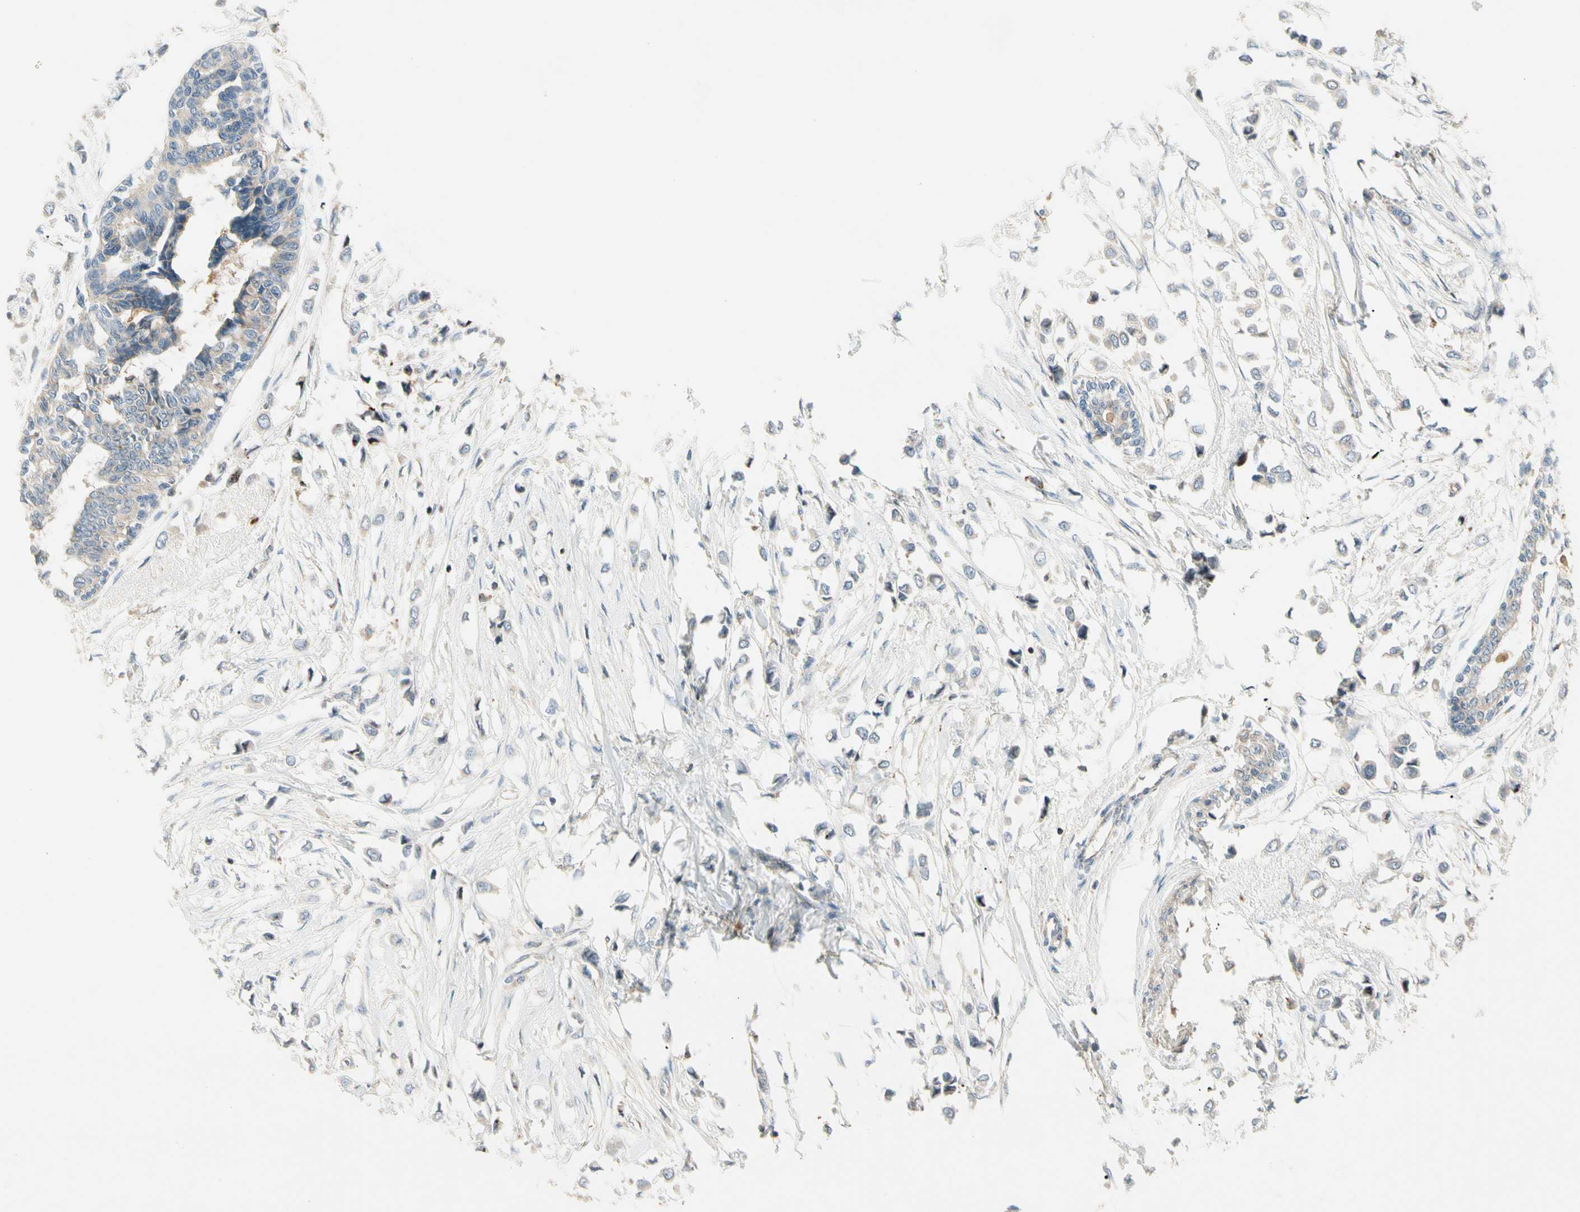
{"staining": {"intensity": "negative", "quantity": "none", "location": "none"}, "tissue": "breast cancer", "cell_type": "Tumor cells", "image_type": "cancer", "snomed": [{"axis": "morphology", "description": "Lobular carcinoma"}, {"axis": "topography", "description": "Breast"}], "caption": "The image shows no staining of tumor cells in breast cancer.", "gene": "CDH6", "patient": {"sex": "female", "age": 51}}